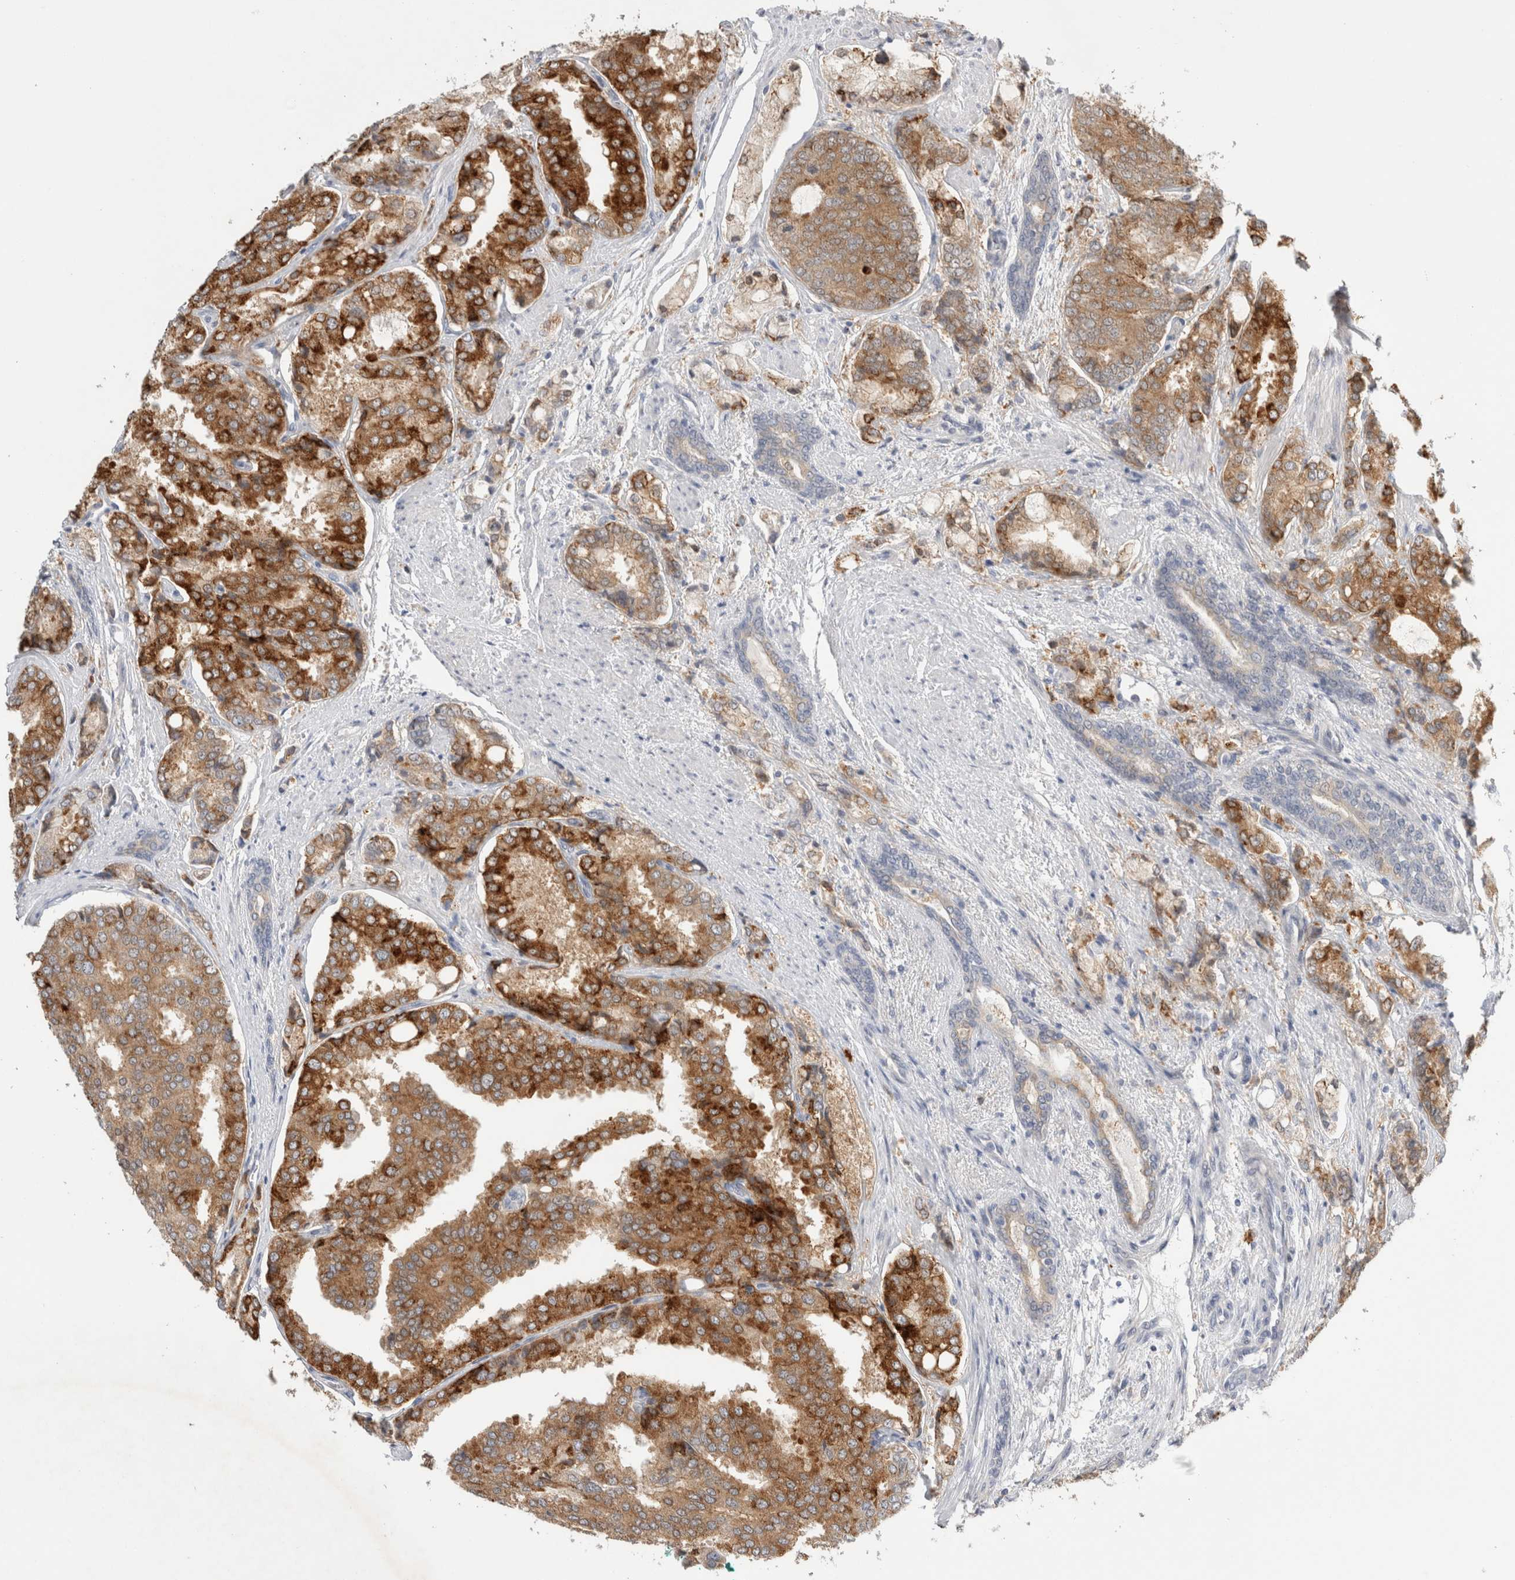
{"staining": {"intensity": "strong", "quantity": ">75%", "location": "cytoplasmic/membranous"}, "tissue": "prostate cancer", "cell_type": "Tumor cells", "image_type": "cancer", "snomed": [{"axis": "morphology", "description": "Adenocarcinoma, High grade"}, {"axis": "topography", "description": "Prostate"}], "caption": "Prostate cancer (high-grade adenocarcinoma) tissue shows strong cytoplasmic/membranous positivity in approximately >75% of tumor cells, visualized by immunohistochemistry.", "gene": "NEDD4L", "patient": {"sex": "male", "age": 50}}